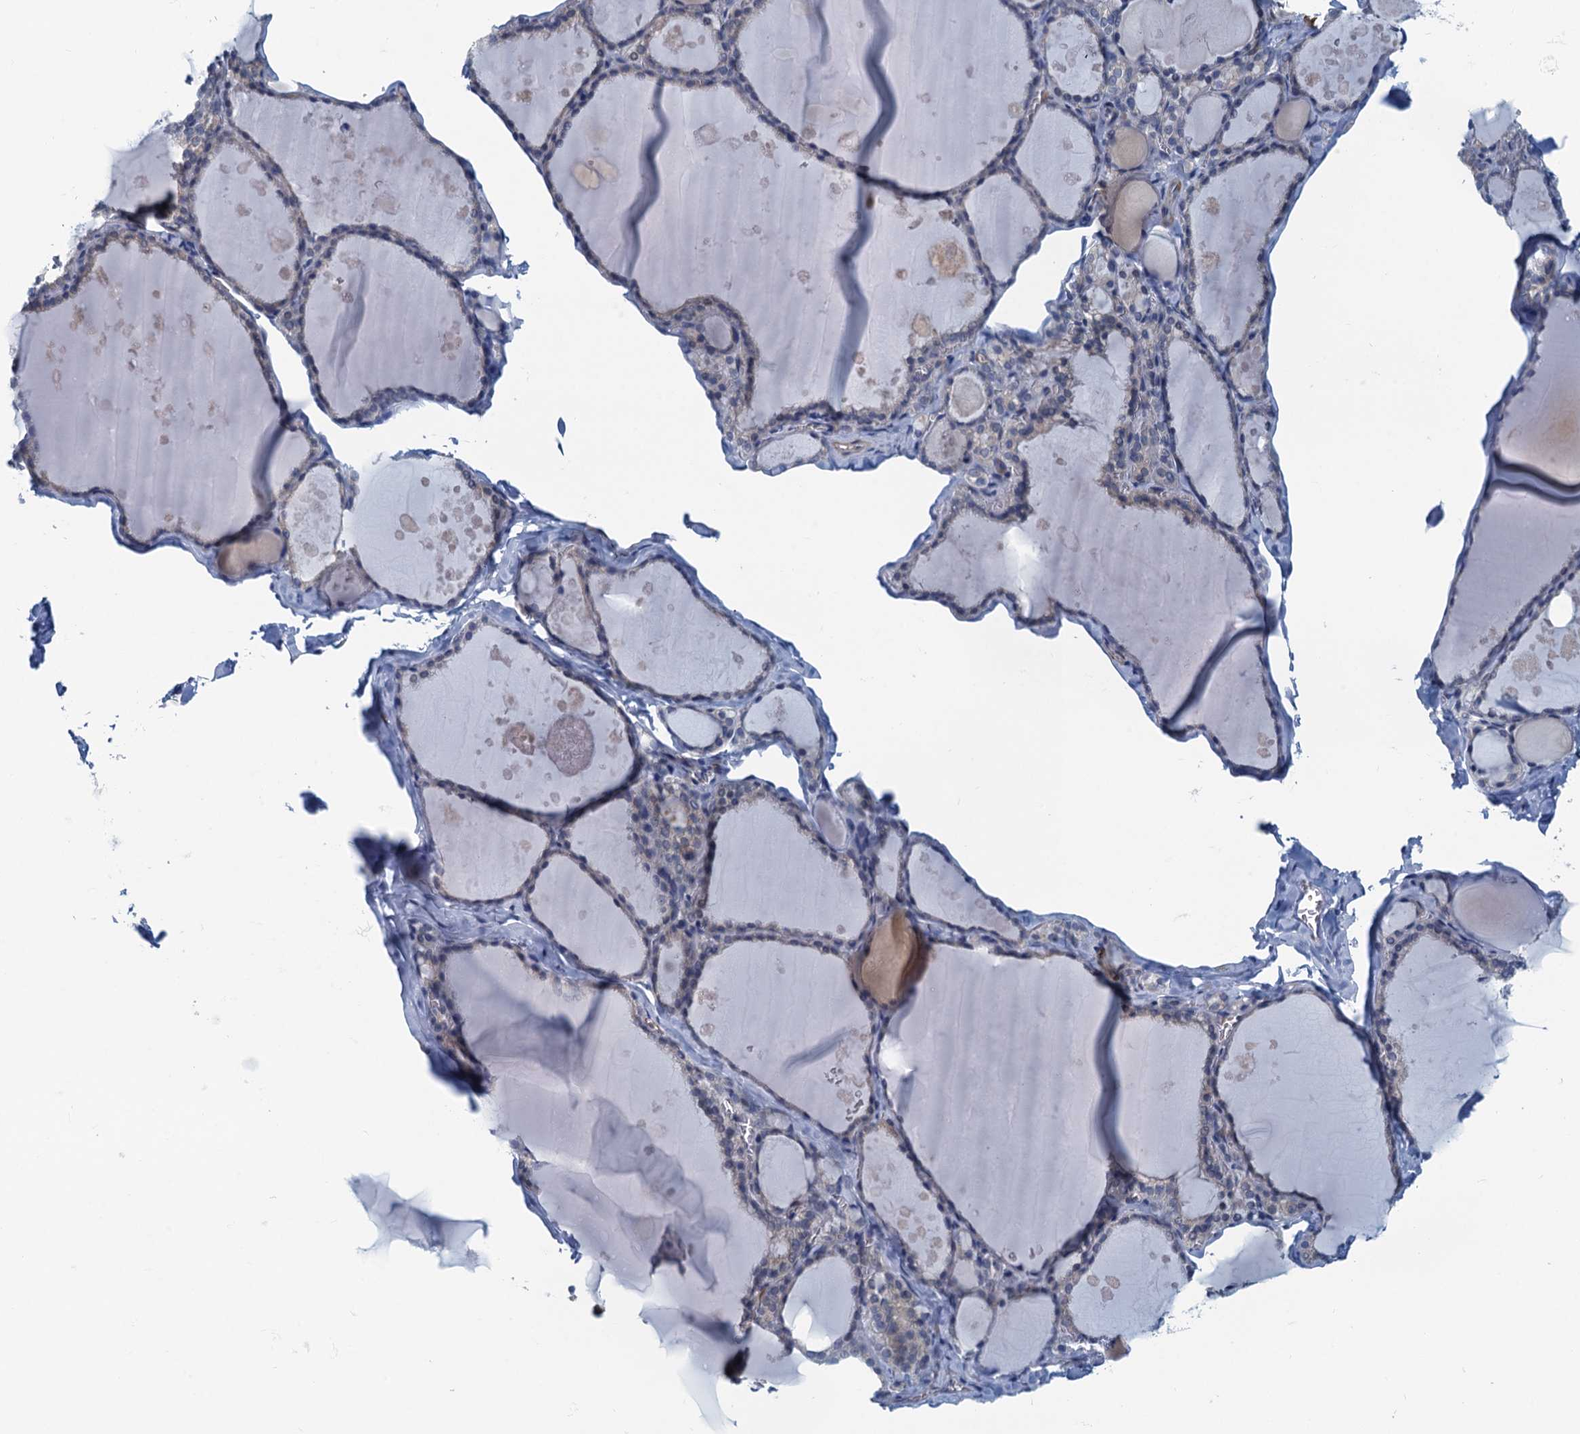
{"staining": {"intensity": "negative", "quantity": "none", "location": "none"}, "tissue": "thyroid gland", "cell_type": "Glandular cells", "image_type": "normal", "snomed": [{"axis": "morphology", "description": "Normal tissue, NOS"}, {"axis": "topography", "description": "Thyroid gland"}], "caption": "A photomicrograph of human thyroid gland is negative for staining in glandular cells.", "gene": "ALG2", "patient": {"sex": "male", "age": 56}}